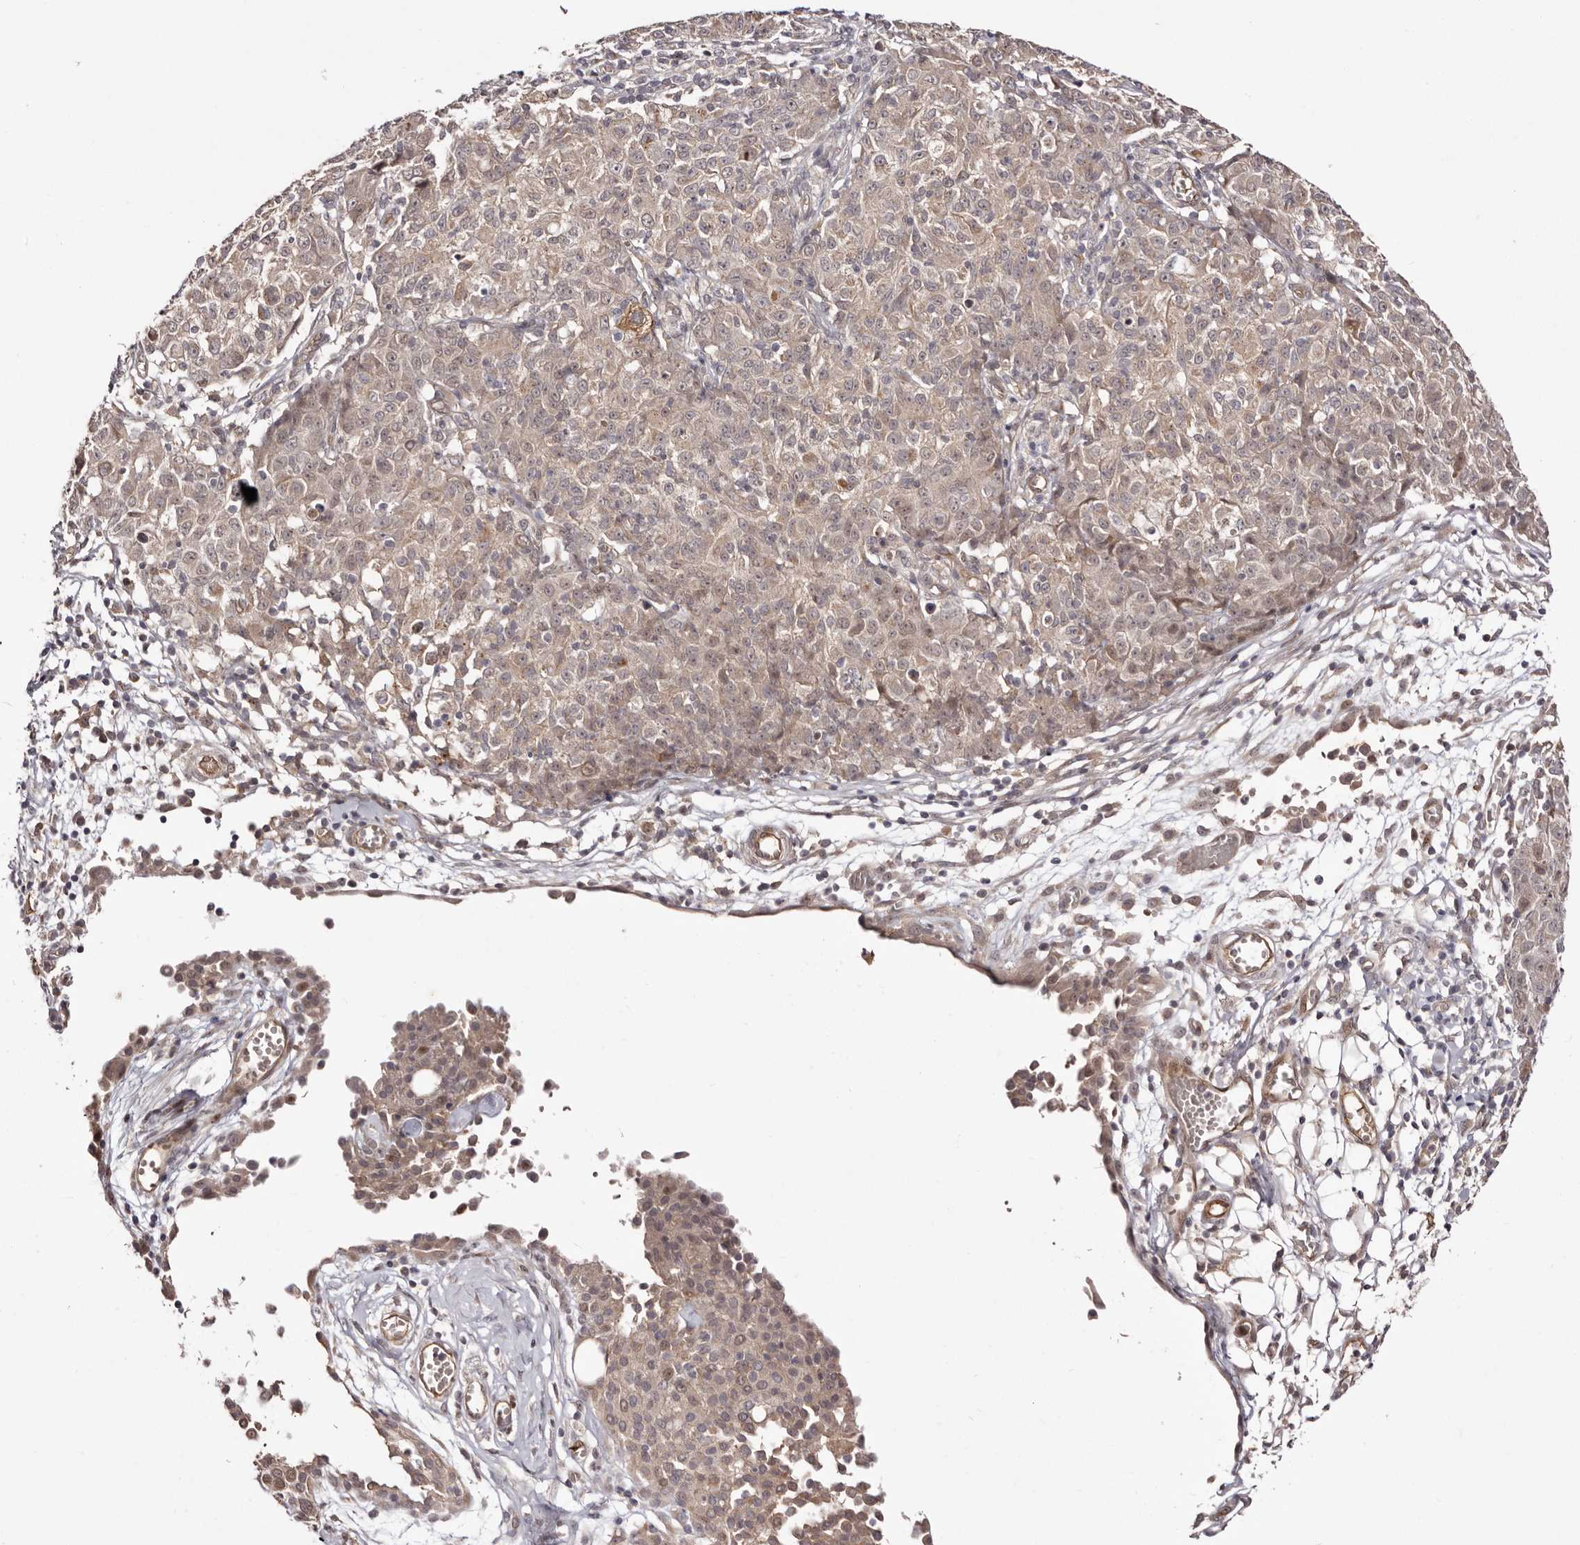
{"staining": {"intensity": "weak", "quantity": ">75%", "location": "cytoplasmic/membranous"}, "tissue": "ovarian cancer", "cell_type": "Tumor cells", "image_type": "cancer", "snomed": [{"axis": "morphology", "description": "Carcinoma, endometroid"}, {"axis": "topography", "description": "Ovary"}], "caption": "There is low levels of weak cytoplasmic/membranous staining in tumor cells of ovarian cancer, as demonstrated by immunohistochemical staining (brown color).", "gene": "EGR3", "patient": {"sex": "female", "age": 42}}